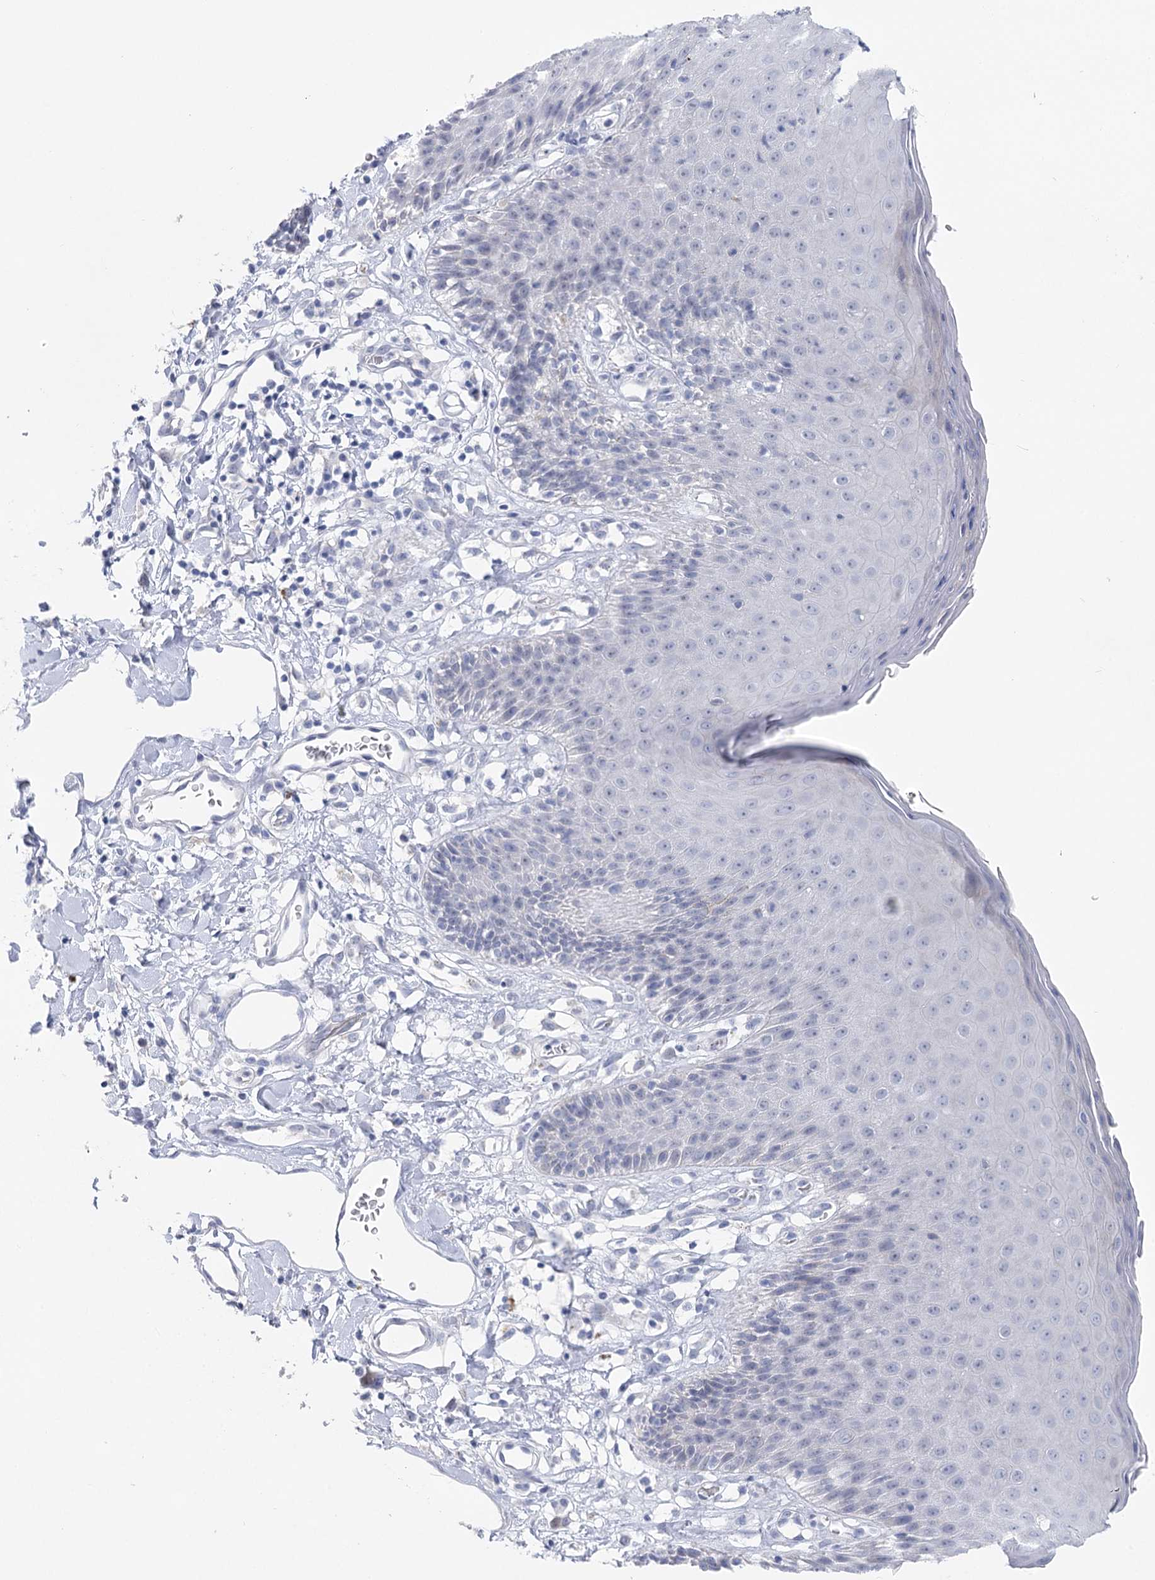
{"staining": {"intensity": "moderate", "quantity": "<25%", "location": "cytoplasmic/membranous"}, "tissue": "skin", "cell_type": "Epidermal cells", "image_type": "normal", "snomed": [{"axis": "morphology", "description": "Normal tissue, NOS"}, {"axis": "topography", "description": "Vulva"}], "caption": "Protein expression analysis of unremarkable skin demonstrates moderate cytoplasmic/membranous expression in approximately <25% of epidermal cells. (DAB = brown stain, brightfield microscopy at high magnification).", "gene": "WDR74", "patient": {"sex": "female", "age": 68}}